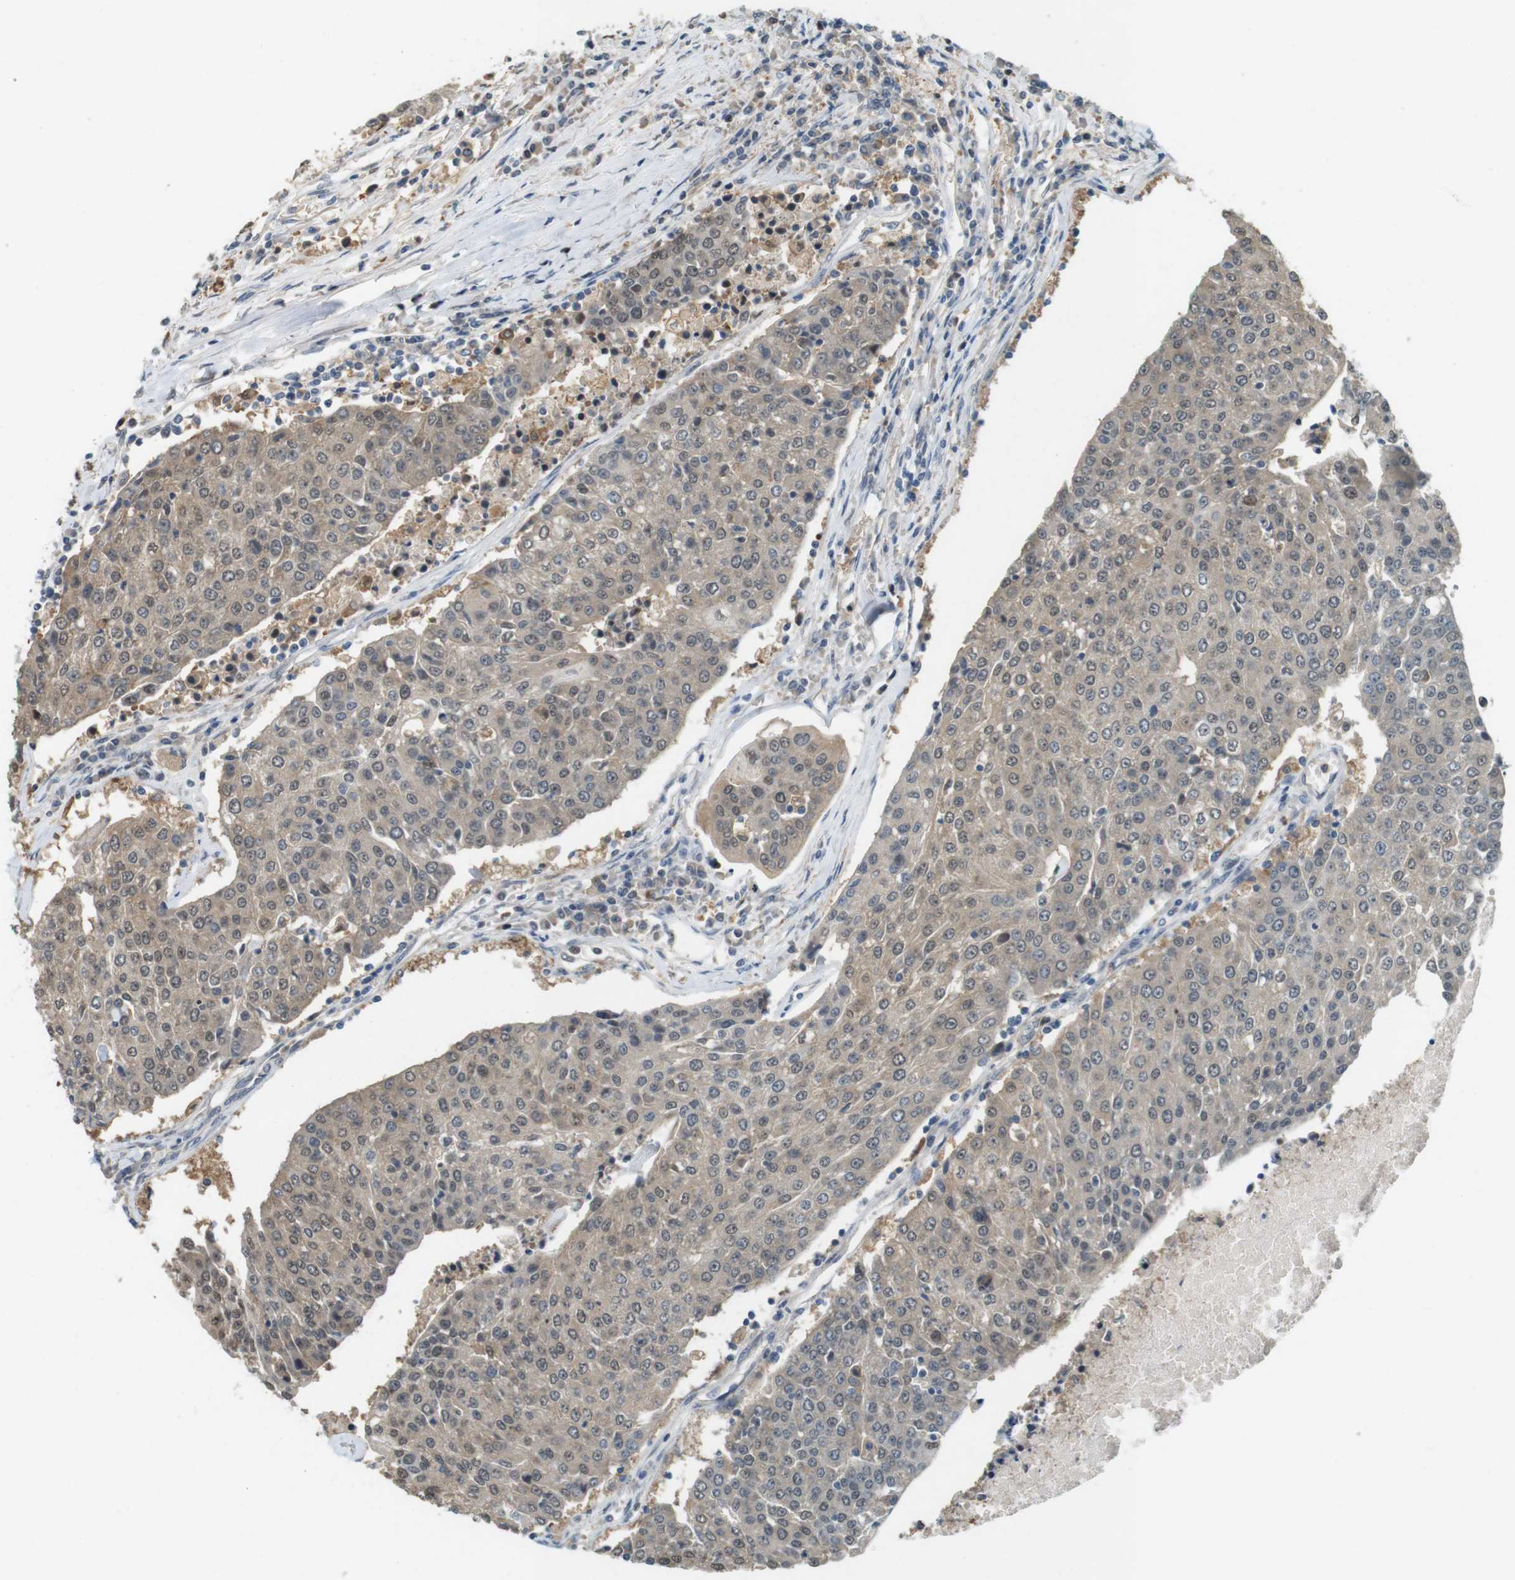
{"staining": {"intensity": "weak", "quantity": "25%-75%", "location": "cytoplasmic/membranous,nuclear"}, "tissue": "urothelial cancer", "cell_type": "Tumor cells", "image_type": "cancer", "snomed": [{"axis": "morphology", "description": "Urothelial carcinoma, High grade"}, {"axis": "topography", "description": "Urinary bladder"}], "caption": "Immunohistochemical staining of human urothelial cancer reveals weak cytoplasmic/membranous and nuclear protein staining in approximately 25%-75% of tumor cells.", "gene": "CDK14", "patient": {"sex": "female", "age": 85}}